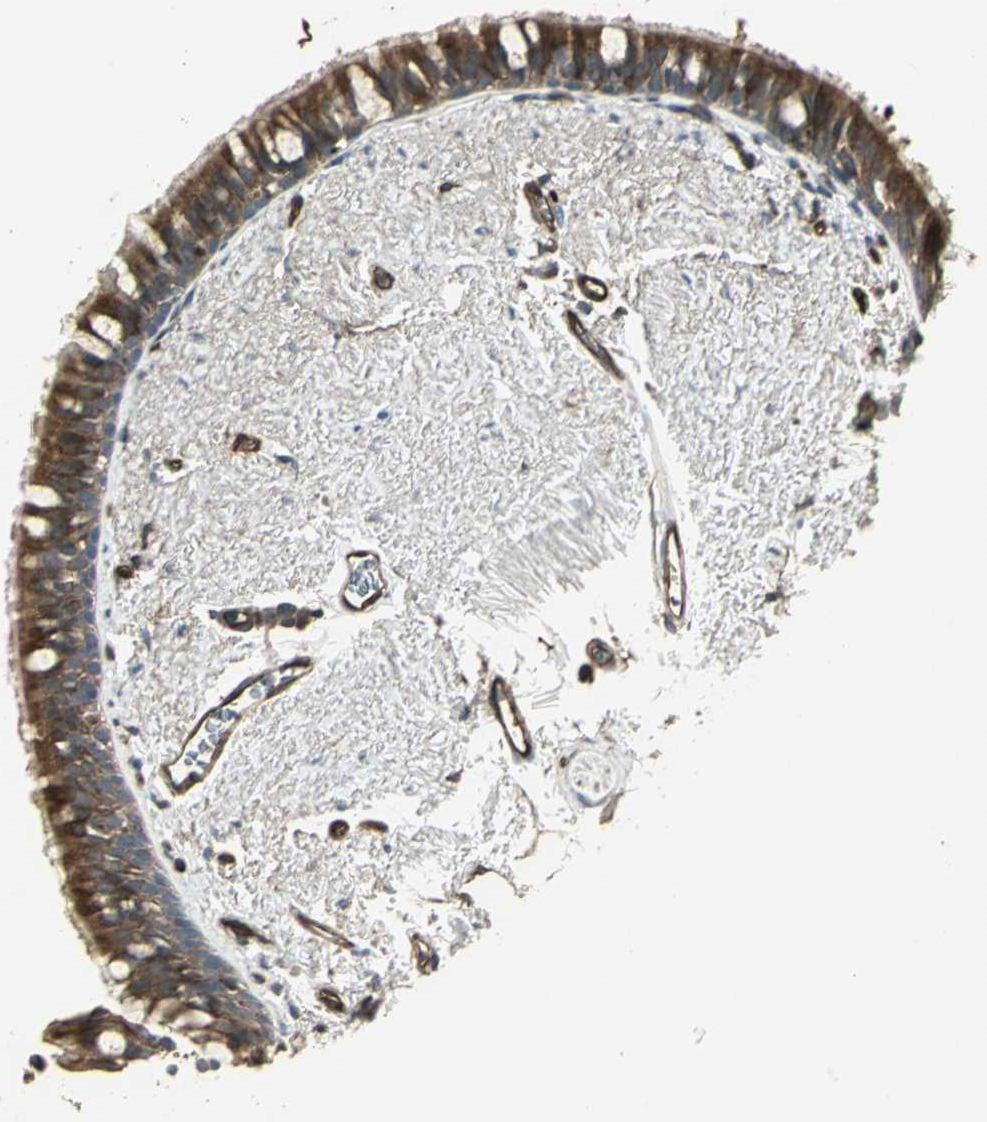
{"staining": {"intensity": "strong", "quantity": ">75%", "location": "cytoplasmic/membranous"}, "tissue": "bronchus", "cell_type": "Respiratory epithelial cells", "image_type": "normal", "snomed": [{"axis": "morphology", "description": "Normal tissue, NOS"}, {"axis": "topography", "description": "Bronchus"}], "caption": "Strong cytoplasmic/membranous staining for a protein is appreciated in about >75% of respiratory epithelial cells of benign bronchus using immunohistochemistry (IHC).", "gene": "PRXL2B", "patient": {"sex": "female", "age": 73}}